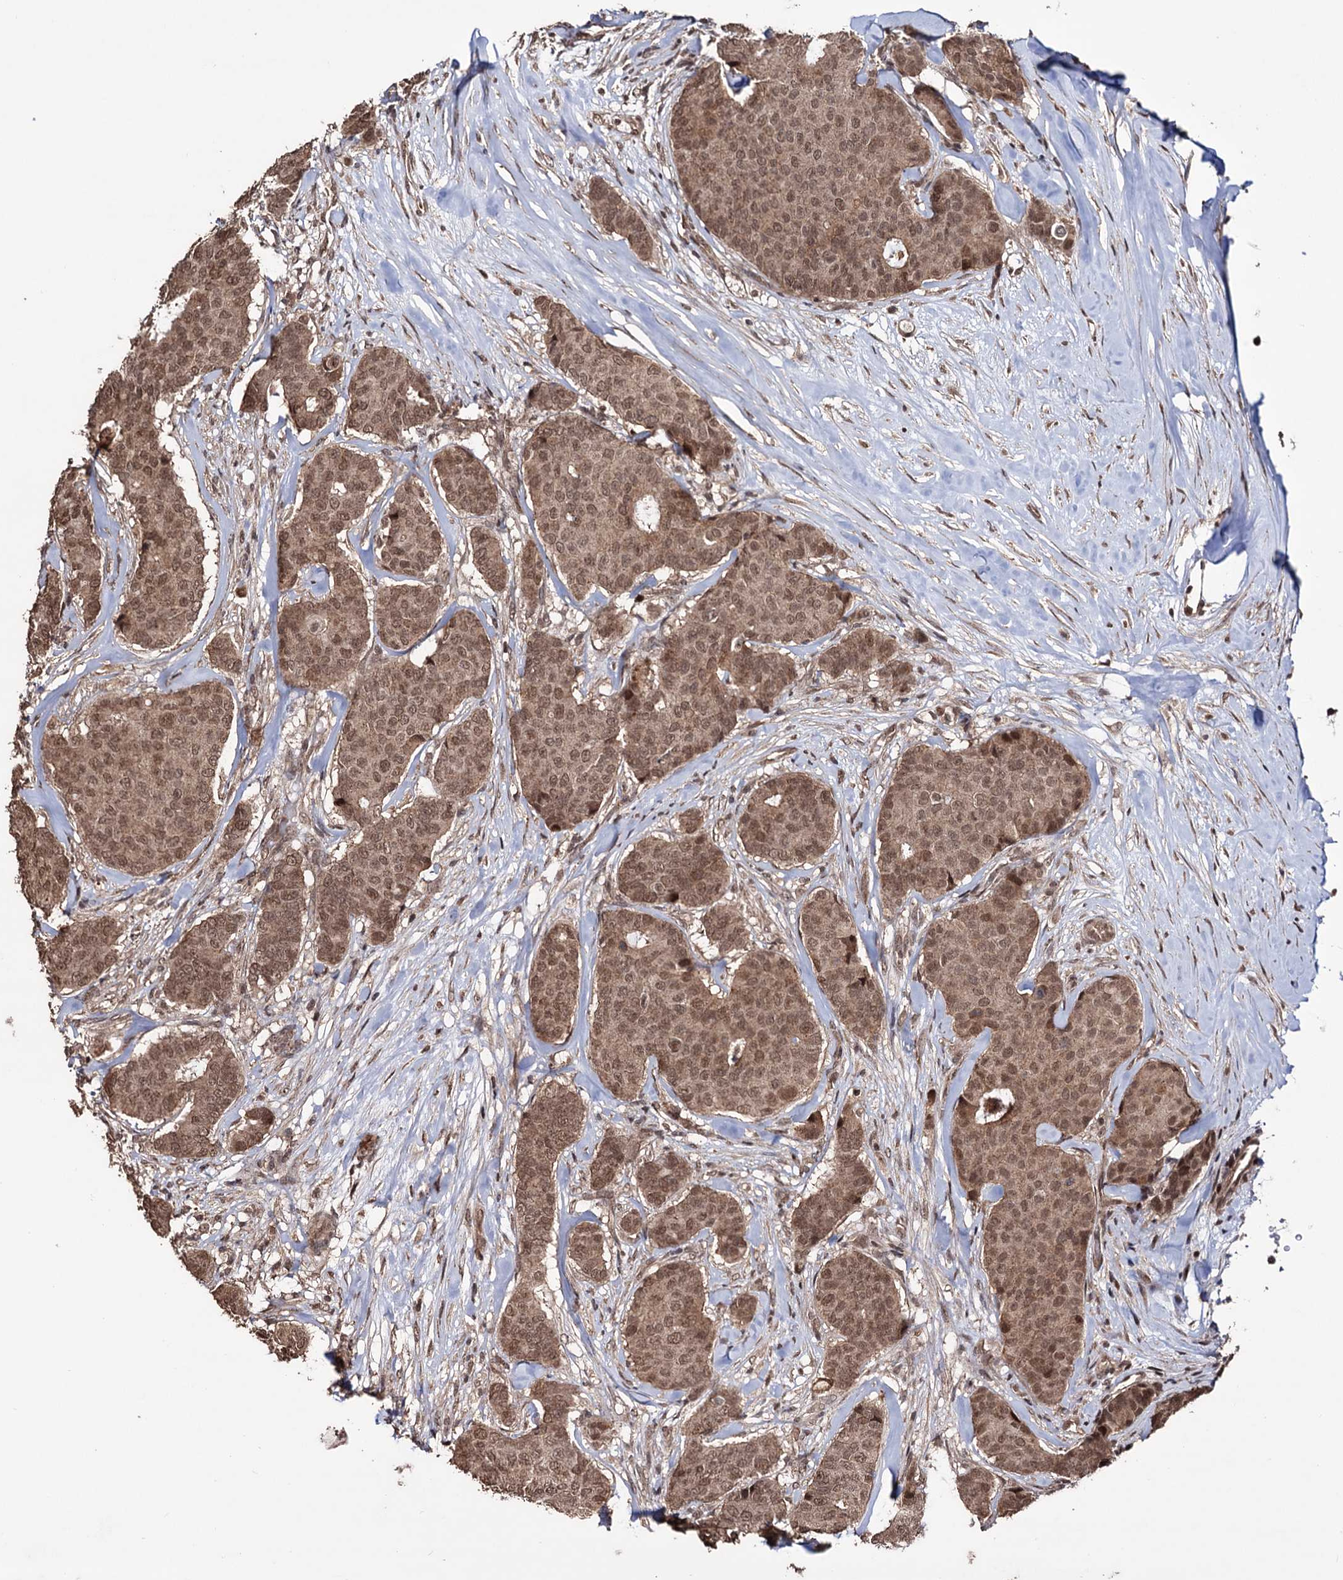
{"staining": {"intensity": "moderate", "quantity": ">75%", "location": "cytoplasmic/membranous,nuclear"}, "tissue": "breast cancer", "cell_type": "Tumor cells", "image_type": "cancer", "snomed": [{"axis": "morphology", "description": "Duct carcinoma"}, {"axis": "topography", "description": "Breast"}], "caption": "Human breast infiltrating ductal carcinoma stained for a protein (brown) reveals moderate cytoplasmic/membranous and nuclear positive staining in about >75% of tumor cells.", "gene": "KLF5", "patient": {"sex": "female", "age": 75}}